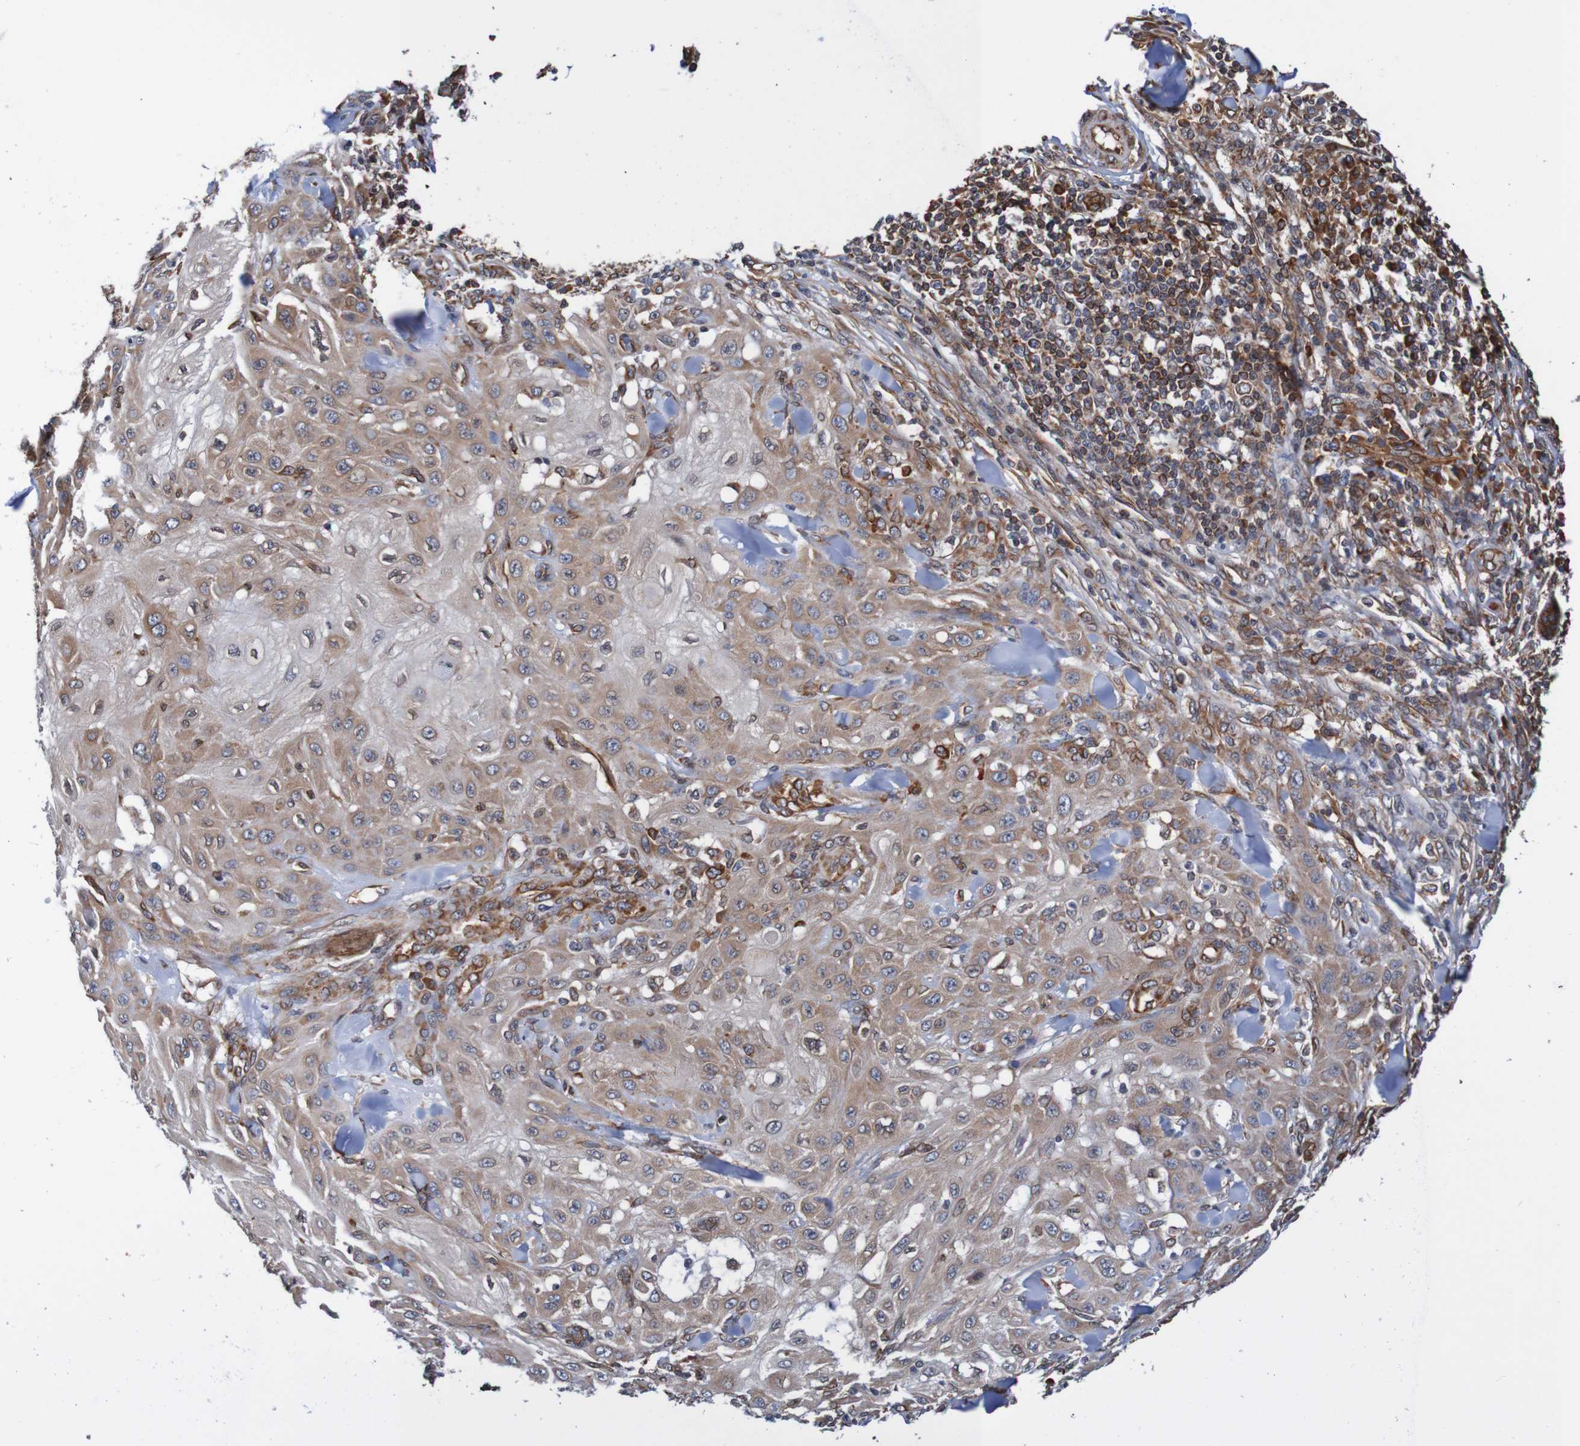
{"staining": {"intensity": "moderate", "quantity": "25%-75%", "location": "cytoplasmic/membranous,nuclear"}, "tissue": "skin cancer", "cell_type": "Tumor cells", "image_type": "cancer", "snomed": [{"axis": "morphology", "description": "Squamous cell carcinoma, NOS"}, {"axis": "topography", "description": "Skin"}], "caption": "This histopathology image exhibits IHC staining of human squamous cell carcinoma (skin), with medium moderate cytoplasmic/membranous and nuclear staining in approximately 25%-75% of tumor cells.", "gene": "TMEM109", "patient": {"sex": "male", "age": 24}}